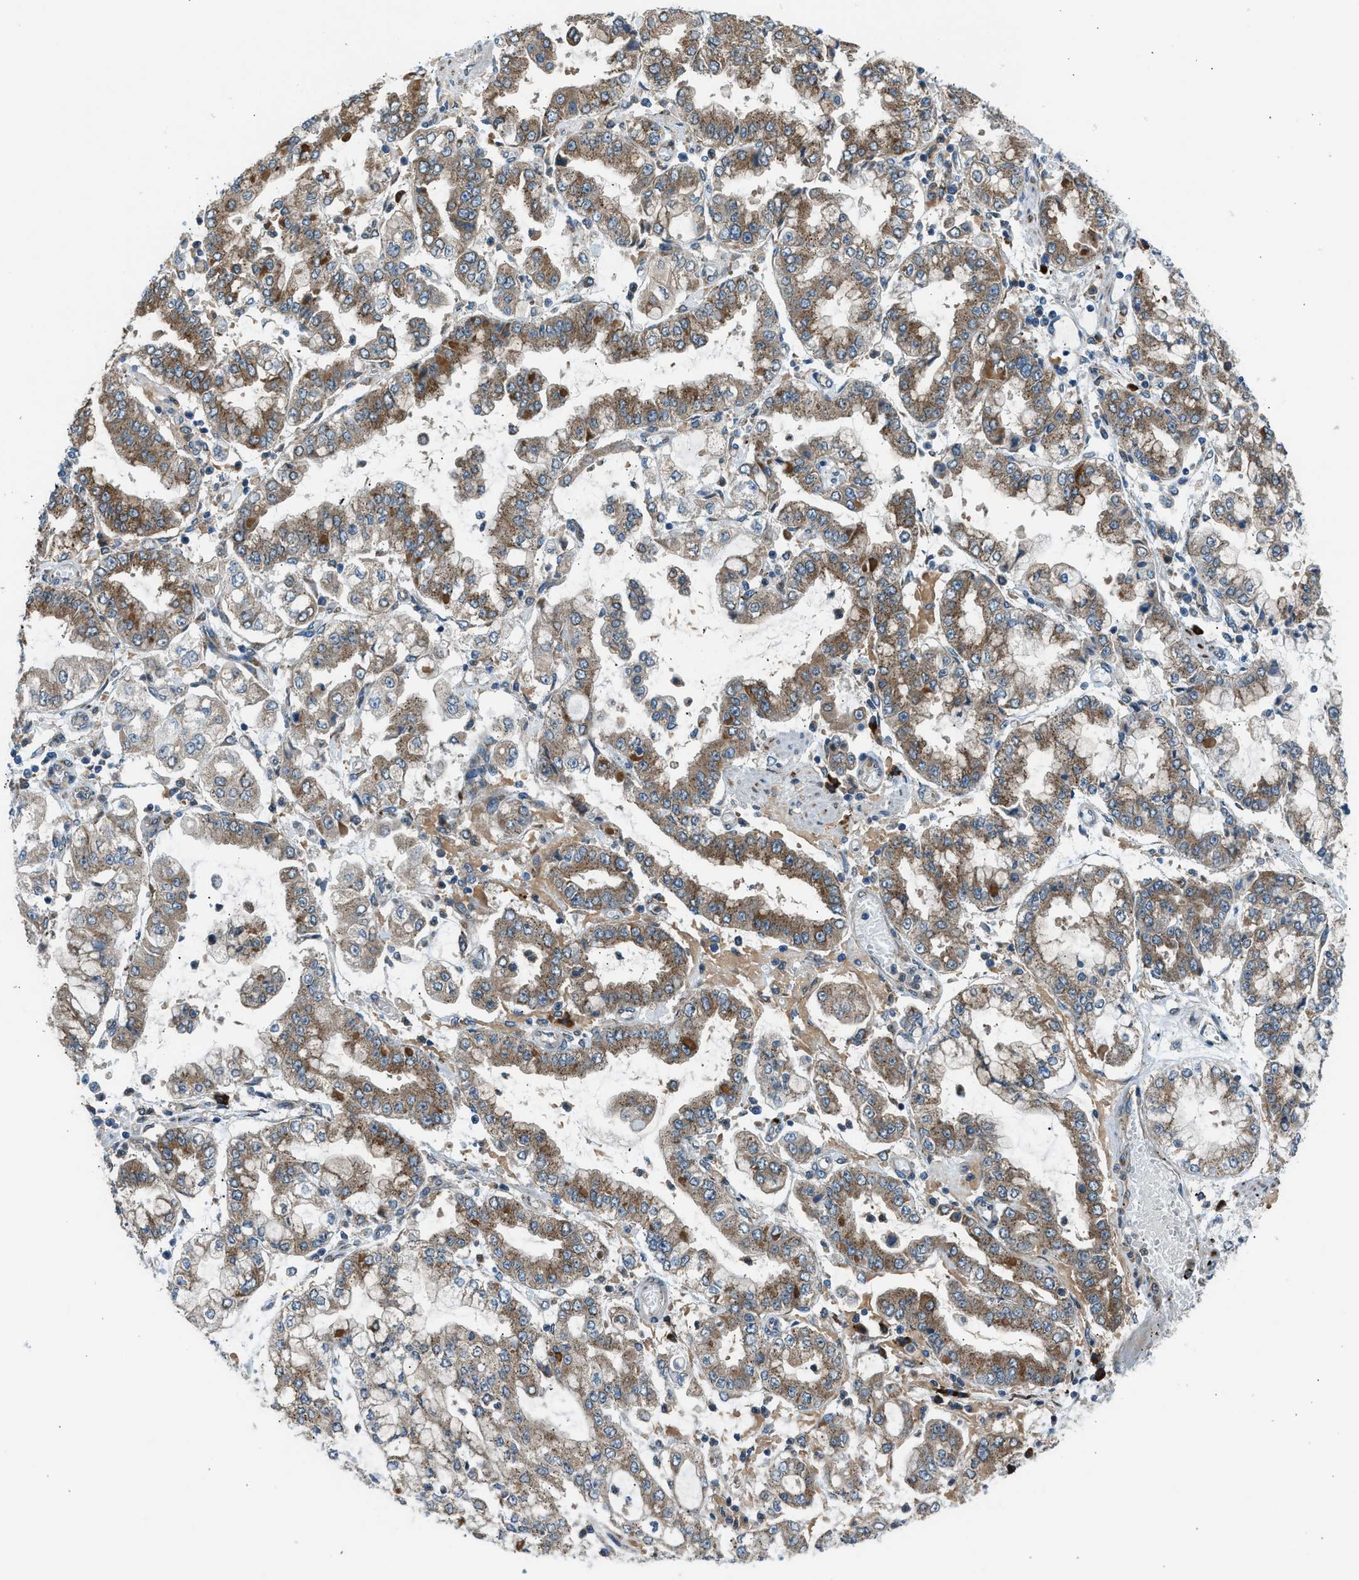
{"staining": {"intensity": "moderate", "quantity": ">75%", "location": "cytoplasmic/membranous"}, "tissue": "stomach cancer", "cell_type": "Tumor cells", "image_type": "cancer", "snomed": [{"axis": "morphology", "description": "Adenocarcinoma, NOS"}, {"axis": "topography", "description": "Stomach"}], "caption": "Stomach adenocarcinoma was stained to show a protein in brown. There is medium levels of moderate cytoplasmic/membranous staining in approximately >75% of tumor cells.", "gene": "EDARADD", "patient": {"sex": "male", "age": 76}}